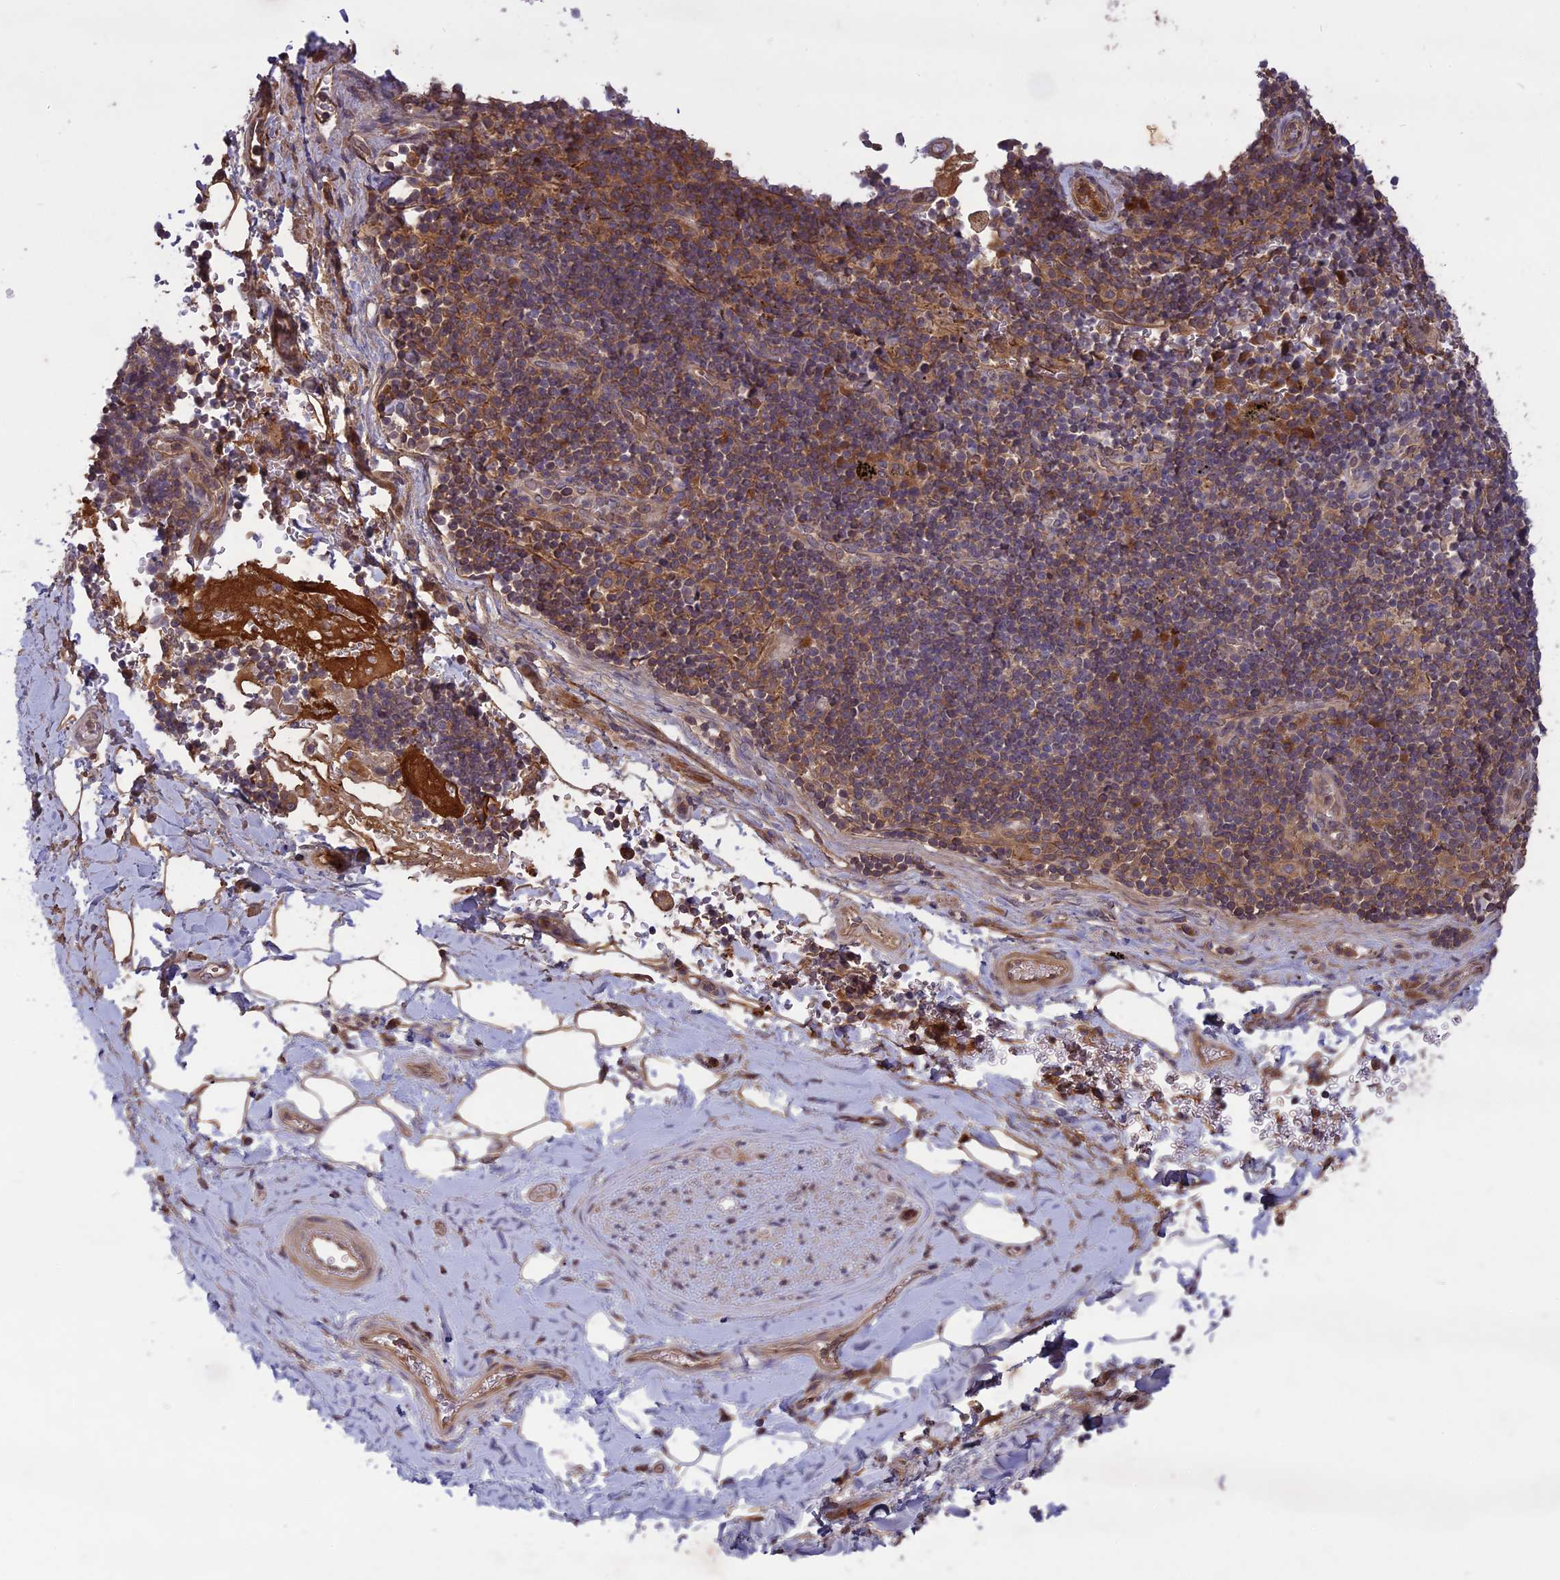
{"staining": {"intensity": "moderate", "quantity": ">75%", "location": "cytoplasmic/membranous"}, "tissue": "adipose tissue", "cell_type": "Adipocytes", "image_type": "normal", "snomed": [{"axis": "morphology", "description": "Normal tissue, NOS"}, {"axis": "topography", "description": "Lymph node"}, {"axis": "topography", "description": "Cartilage tissue"}, {"axis": "topography", "description": "Bronchus"}], "caption": "Immunohistochemistry staining of benign adipose tissue, which displays medium levels of moderate cytoplasmic/membranous staining in about >75% of adipocytes indicating moderate cytoplasmic/membranous protein expression. The staining was performed using DAB (3,3'-diaminobenzidine) (brown) for protein detection and nuclei were counterstained in hematoxylin (blue).", "gene": "ADO", "patient": {"sex": "male", "age": 63}}